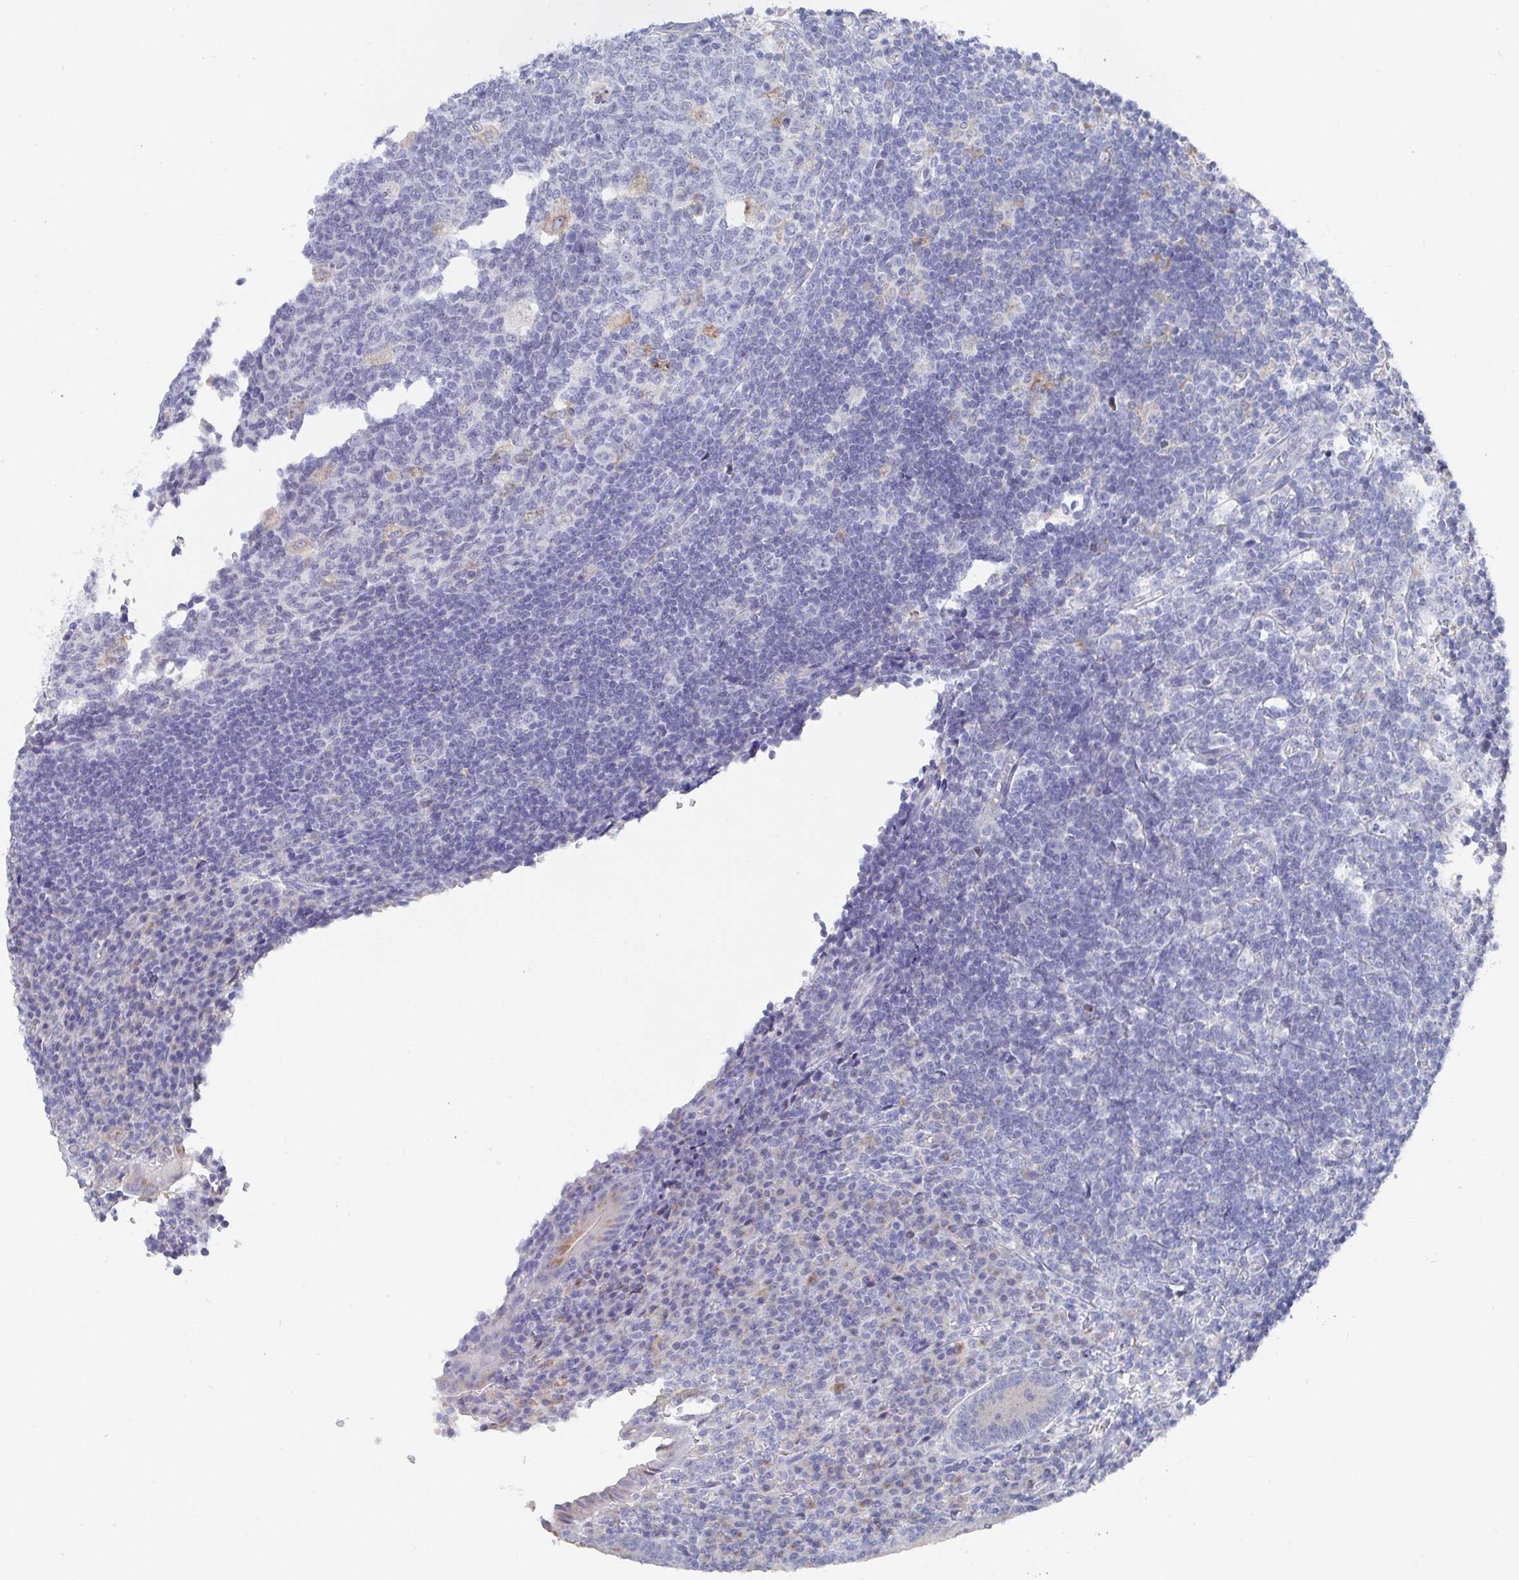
{"staining": {"intensity": "weak", "quantity": "<25%", "location": "cytoplasmic/membranous"}, "tissue": "appendix", "cell_type": "Glandular cells", "image_type": "normal", "snomed": [{"axis": "morphology", "description": "Normal tissue, NOS"}, {"axis": "topography", "description": "Appendix"}], "caption": "Human appendix stained for a protein using IHC reveals no expression in glandular cells.", "gene": "TAS2R39", "patient": {"sex": "male", "age": 18}}